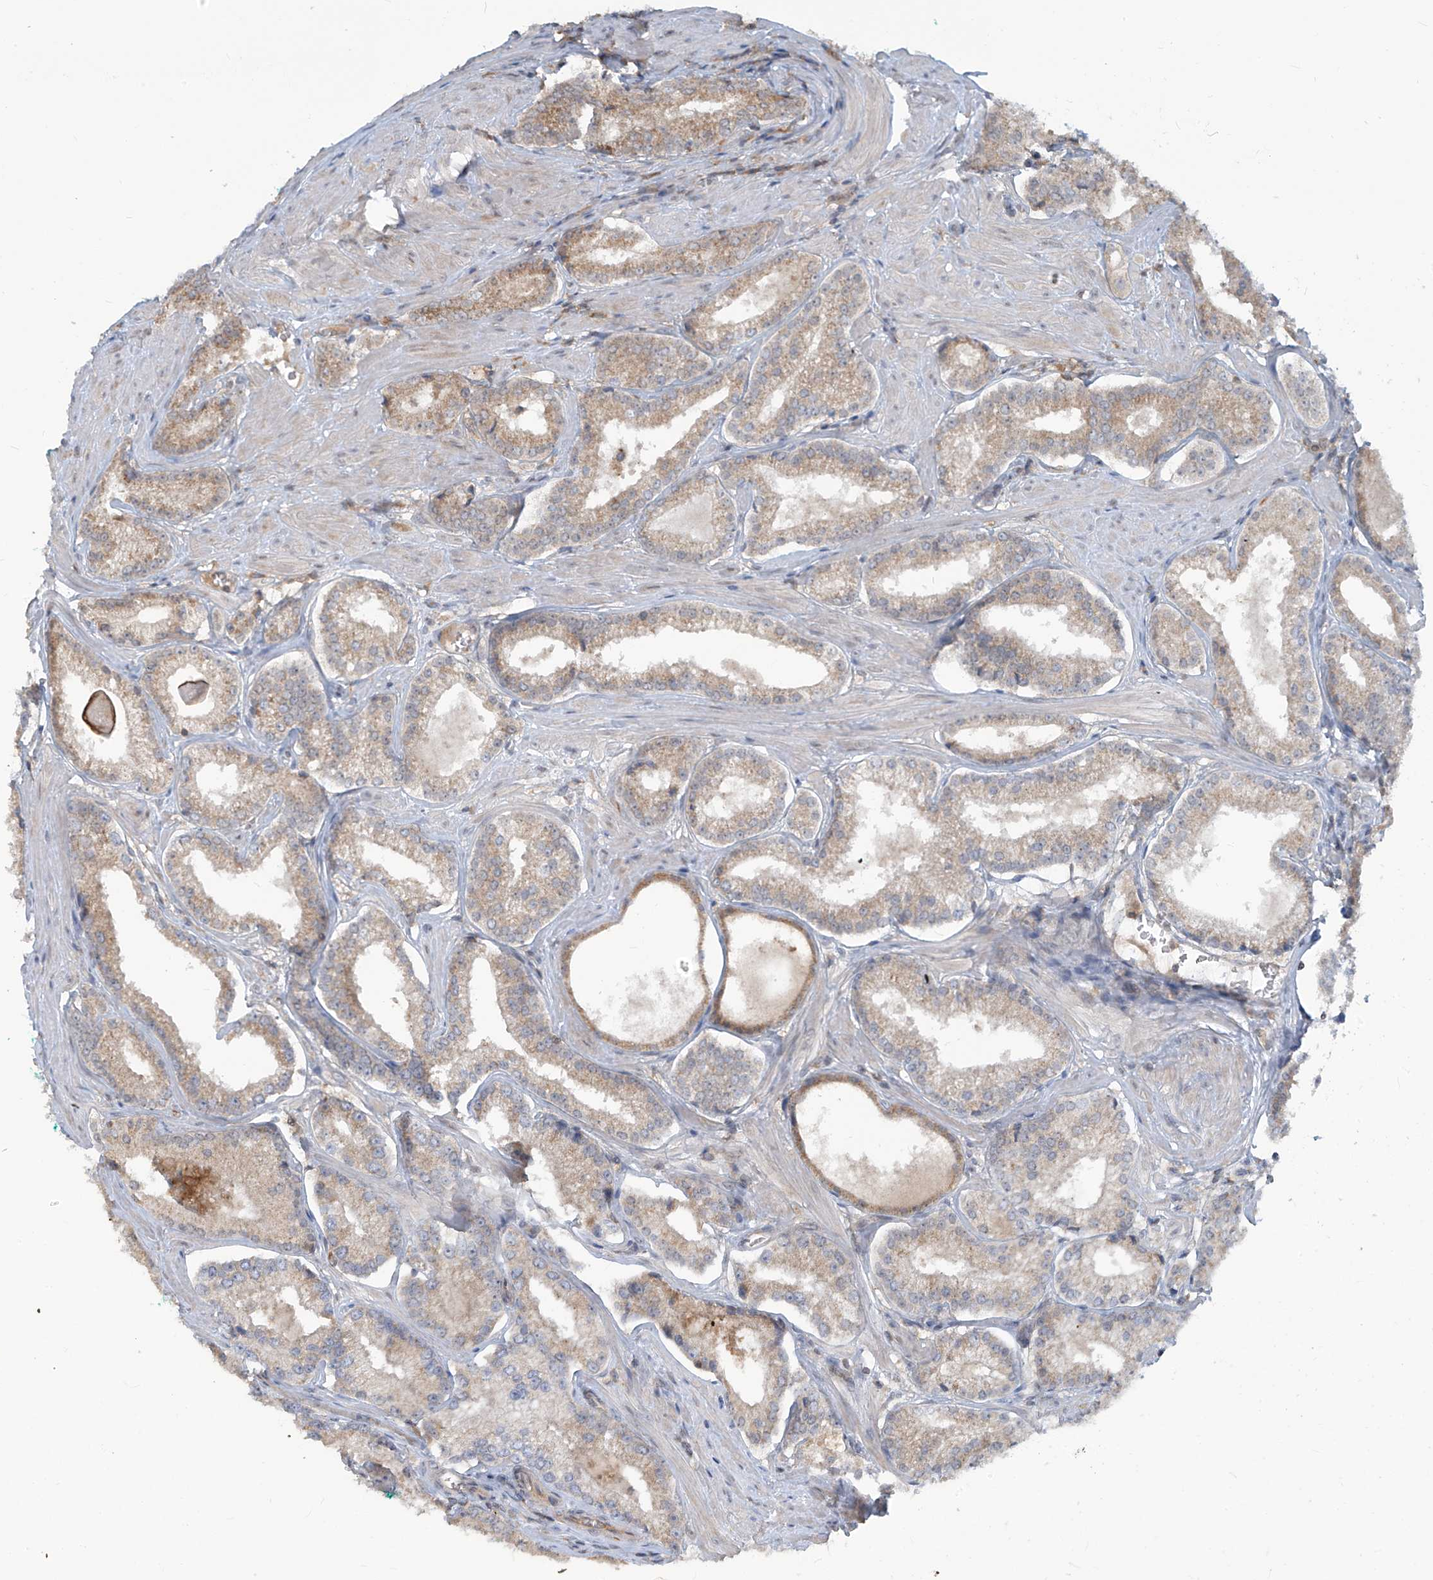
{"staining": {"intensity": "weak", "quantity": "25%-75%", "location": "cytoplasmic/membranous"}, "tissue": "prostate cancer", "cell_type": "Tumor cells", "image_type": "cancer", "snomed": [{"axis": "morphology", "description": "Adenocarcinoma, Low grade"}, {"axis": "topography", "description": "Prostate"}], "caption": "Immunohistochemistry of prostate low-grade adenocarcinoma shows low levels of weak cytoplasmic/membranous staining in about 25%-75% of tumor cells.", "gene": "PARVG", "patient": {"sex": "male", "age": 54}}